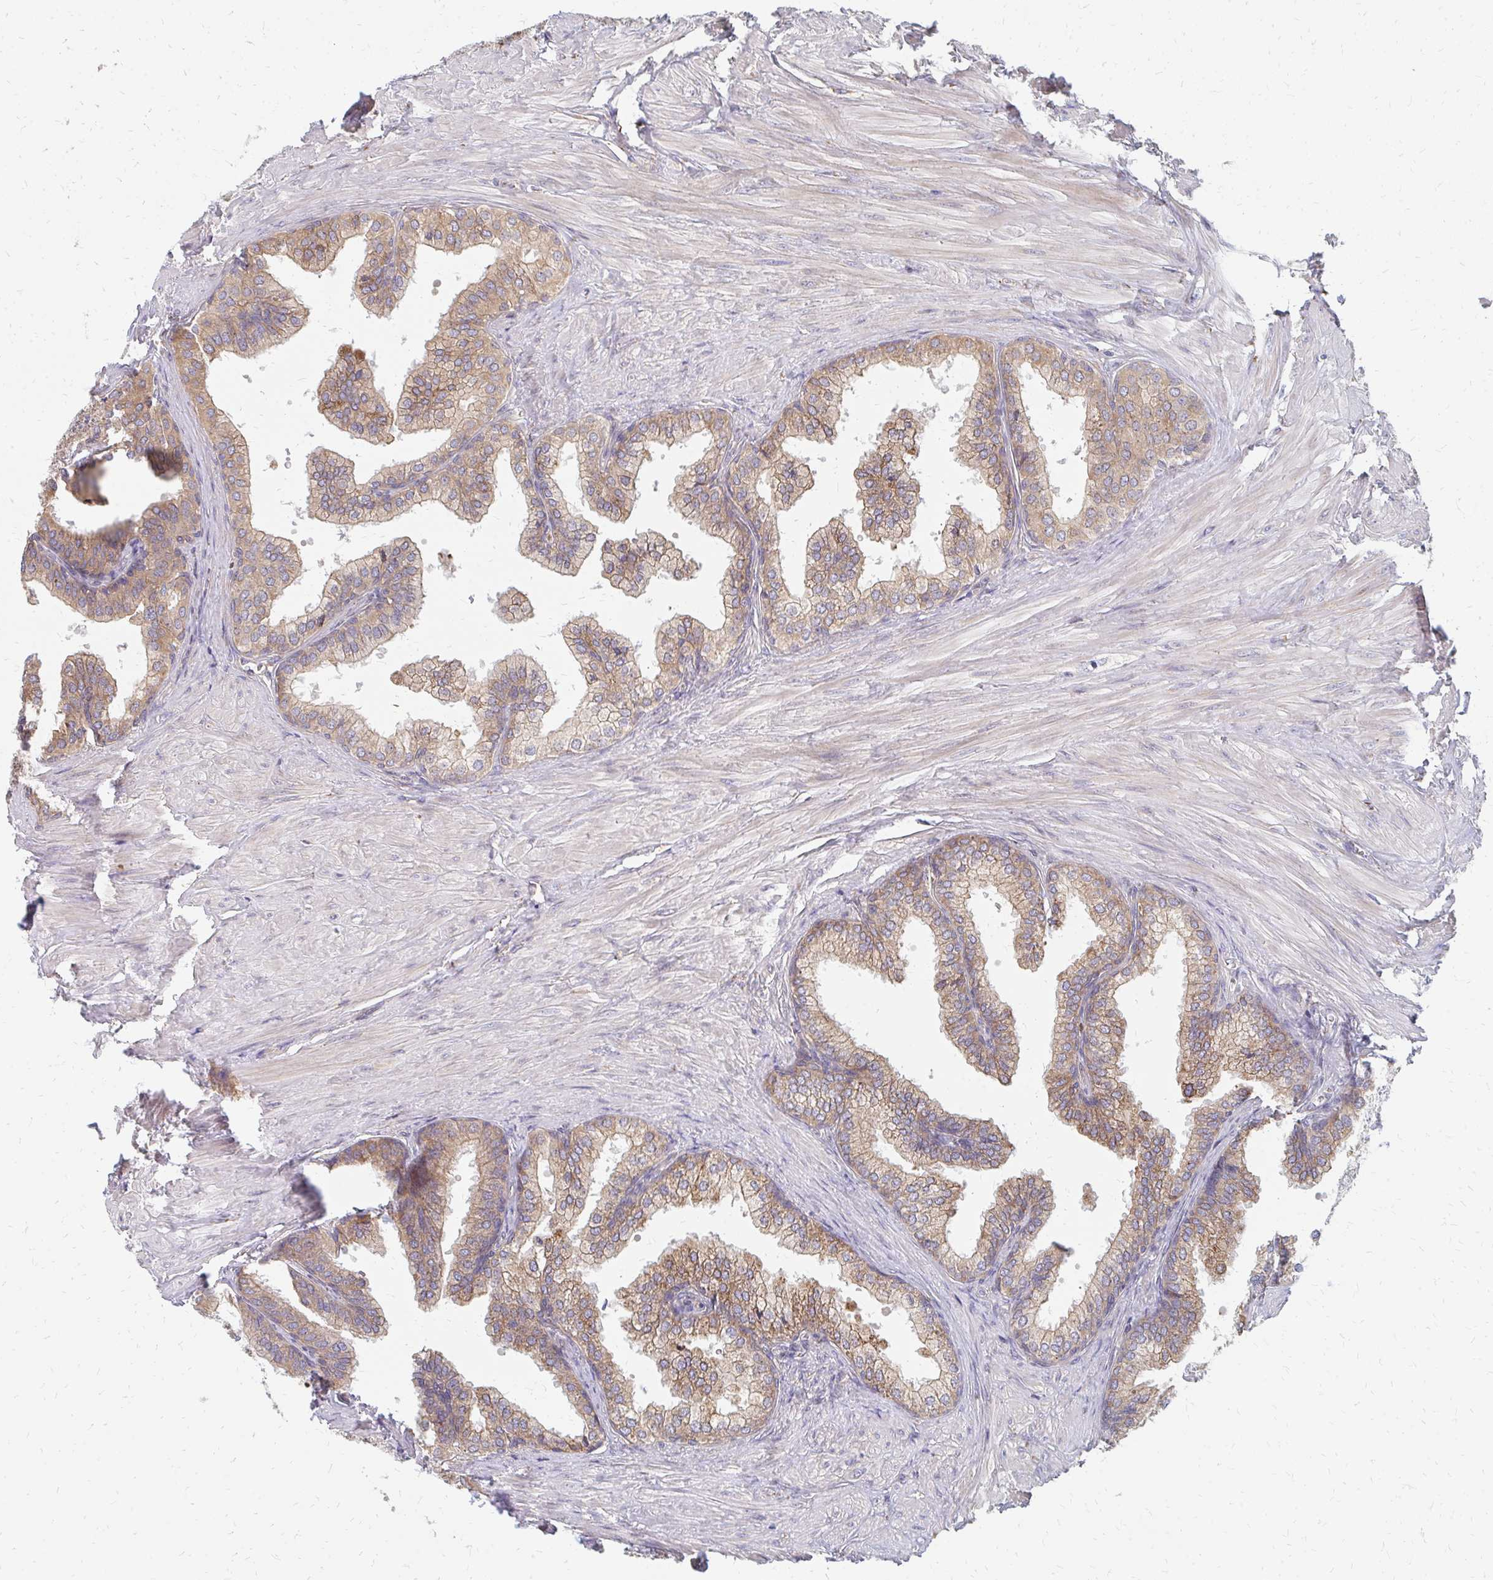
{"staining": {"intensity": "moderate", "quantity": ">75%", "location": "cytoplasmic/membranous"}, "tissue": "prostate", "cell_type": "Glandular cells", "image_type": "normal", "snomed": [{"axis": "morphology", "description": "Normal tissue, NOS"}, {"axis": "topography", "description": "Prostate"}, {"axis": "topography", "description": "Peripheral nerve tissue"}], "caption": "Protein positivity by IHC shows moderate cytoplasmic/membranous staining in about >75% of glandular cells in unremarkable prostate.", "gene": "PPP1R13L", "patient": {"sex": "male", "age": 55}}